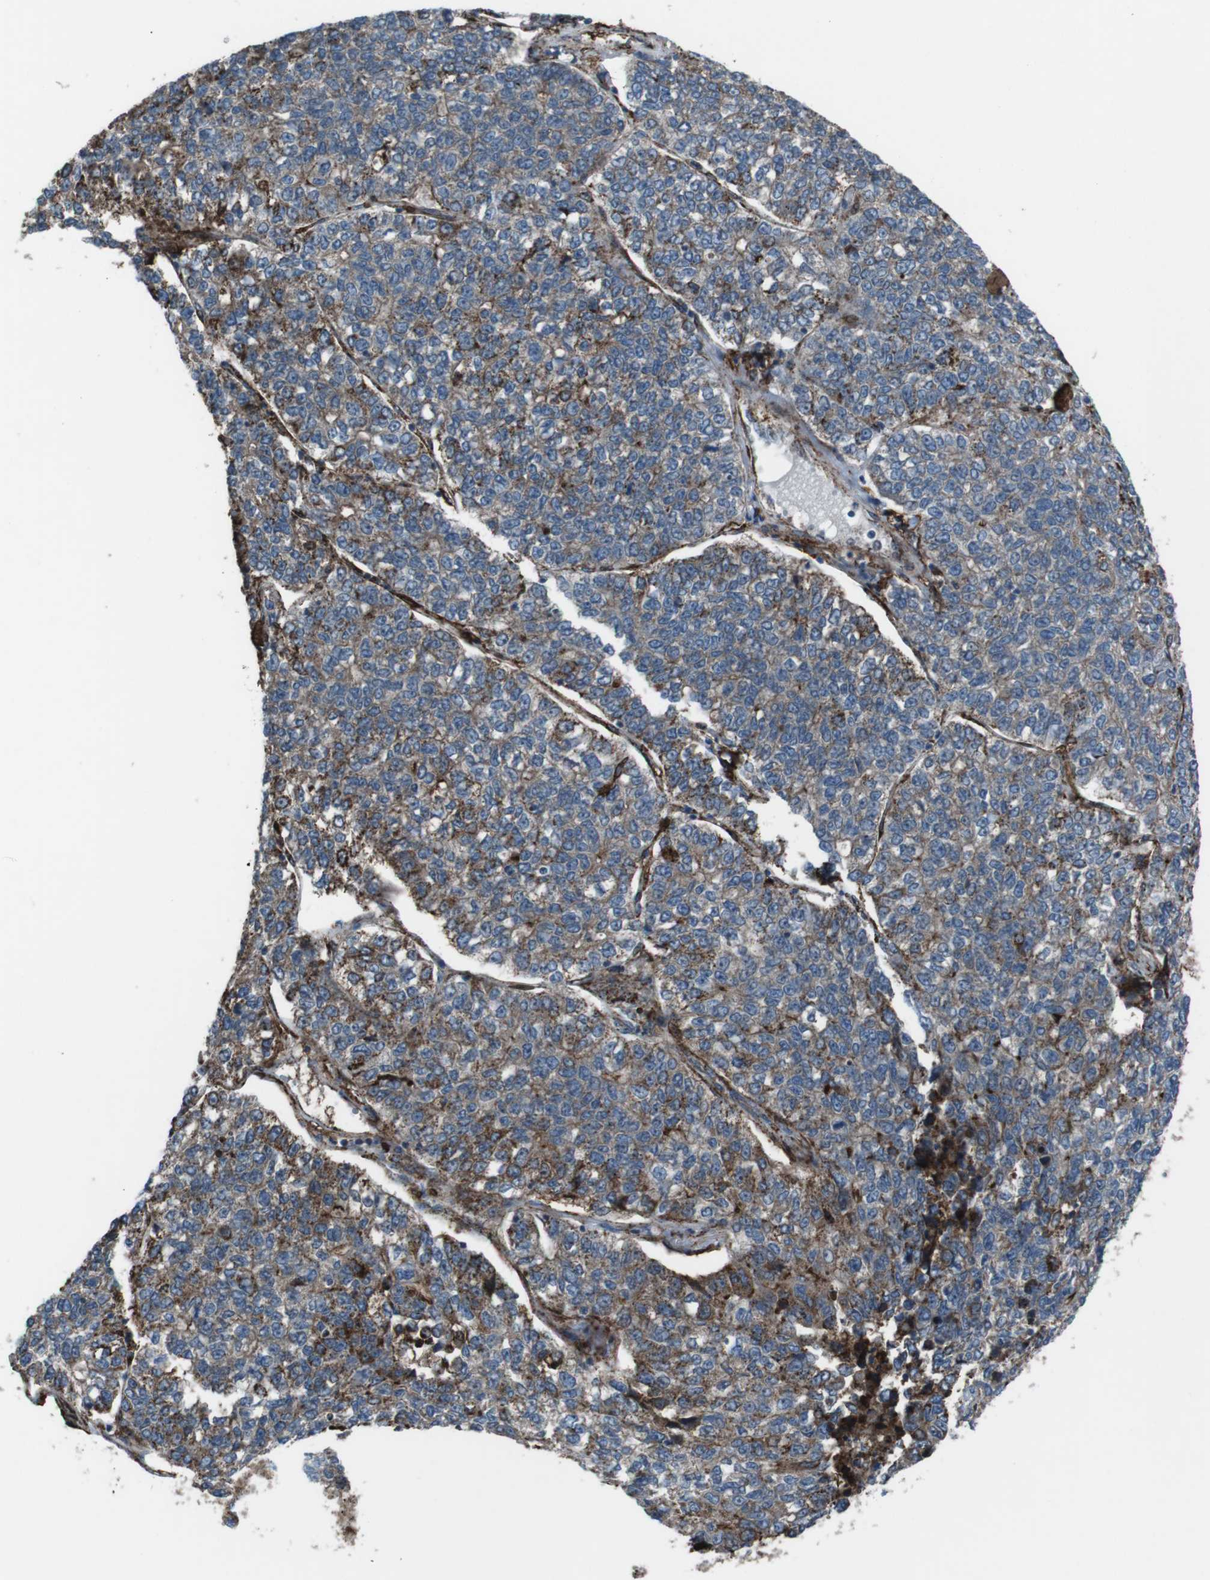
{"staining": {"intensity": "moderate", "quantity": "25%-75%", "location": "cytoplasmic/membranous"}, "tissue": "lung cancer", "cell_type": "Tumor cells", "image_type": "cancer", "snomed": [{"axis": "morphology", "description": "Adenocarcinoma, NOS"}, {"axis": "topography", "description": "Lung"}], "caption": "The histopathology image exhibits immunohistochemical staining of lung cancer. There is moderate cytoplasmic/membranous positivity is present in about 25%-75% of tumor cells.", "gene": "GDF10", "patient": {"sex": "male", "age": 49}}